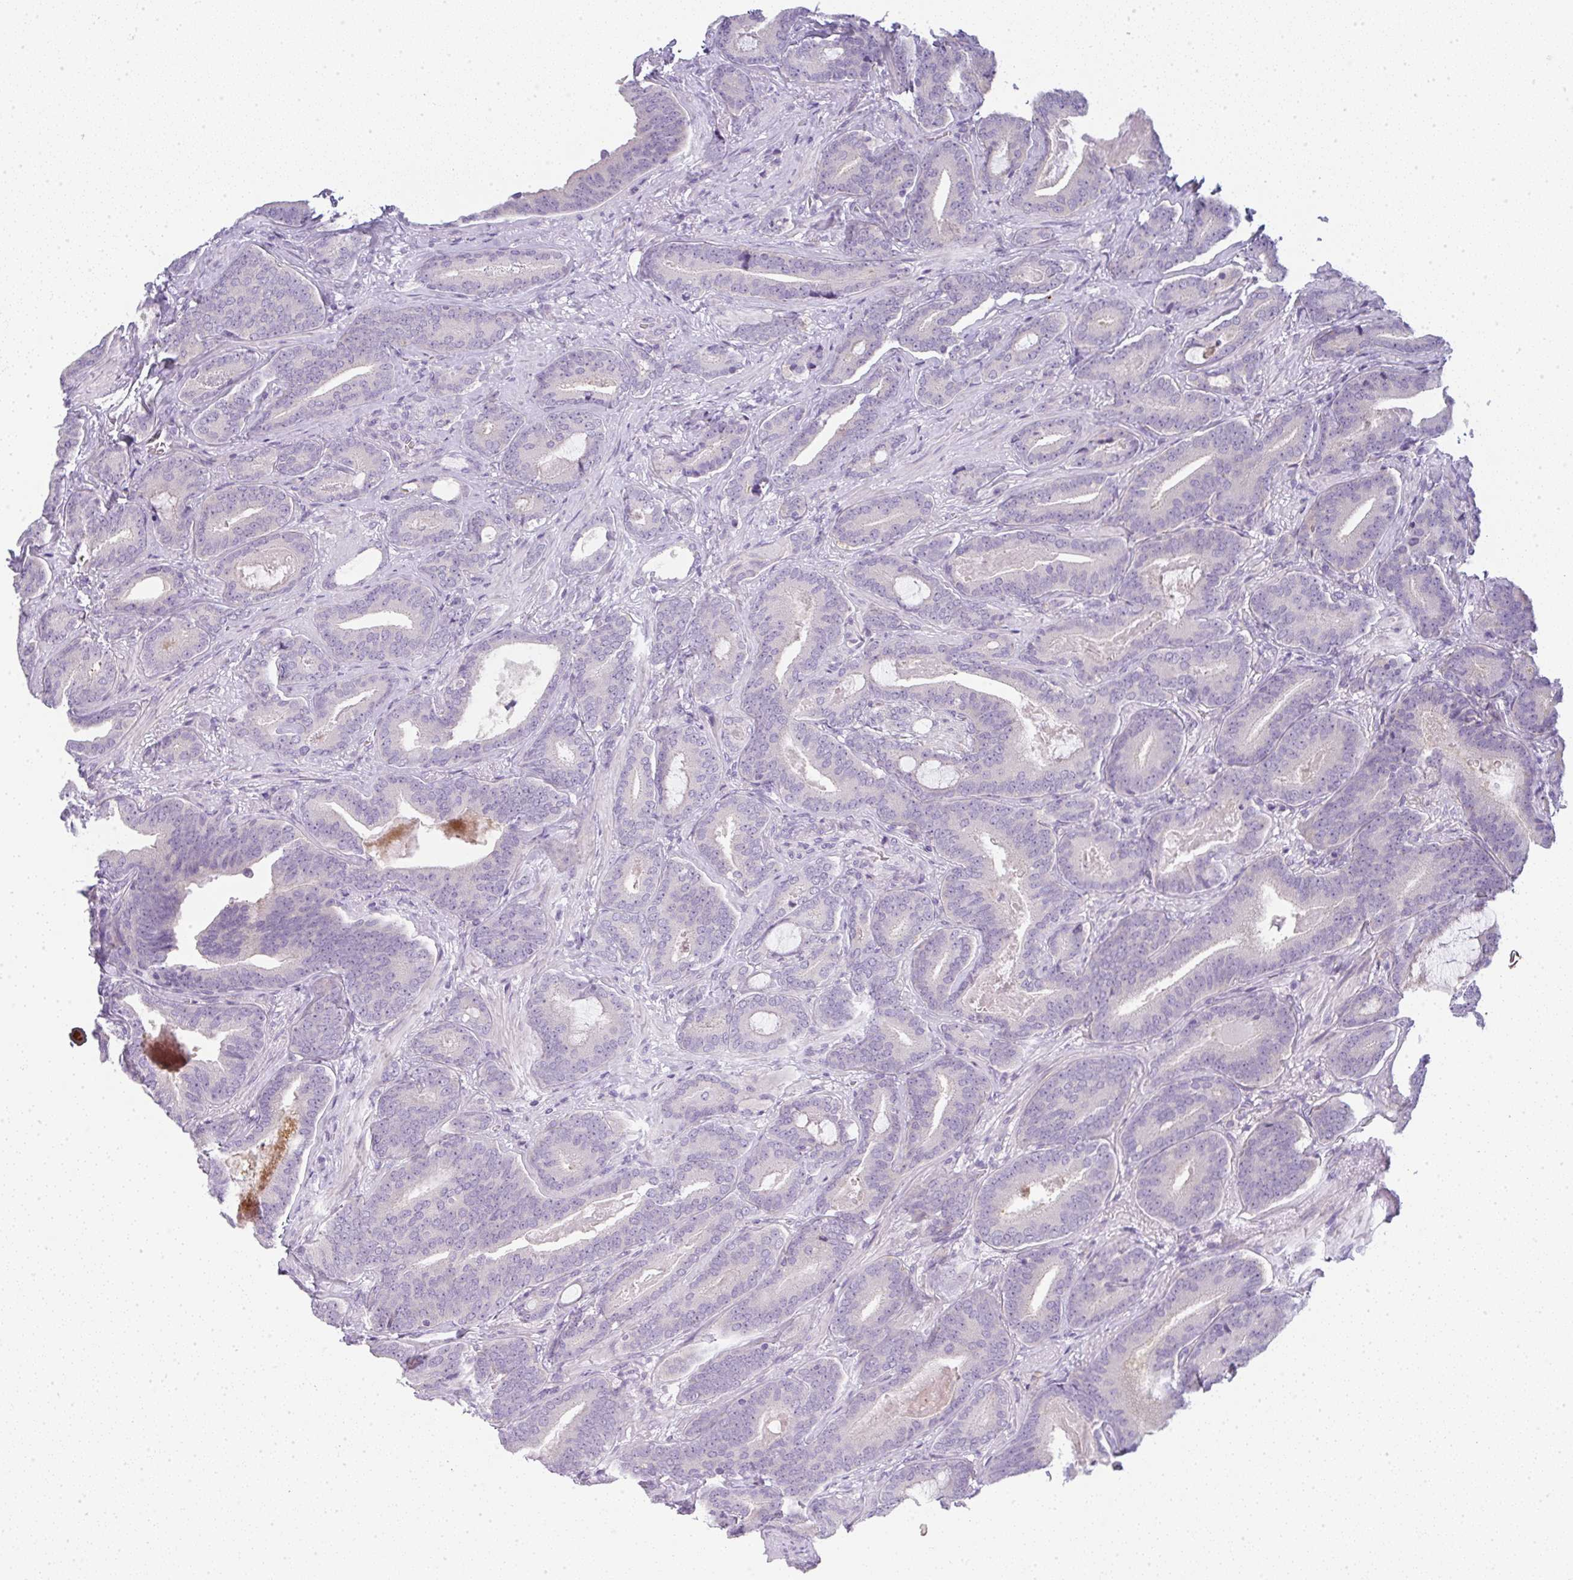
{"staining": {"intensity": "negative", "quantity": "none", "location": "none"}, "tissue": "prostate cancer", "cell_type": "Tumor cells", "image_type": "cancer", "snomed": [{"axis": "morphology", "description": "Adenocarcinoma, Low grade"}, {"axis": "topography", "description": "Prostate and seminal vesicle, NOS"}], "caption": "The image reveals no significant staining in tumor cells of prostate cancer (low-grade adenocarcinoma).", "gene": "LPAR4", "patient": {"sex": "male", "age": 61}}